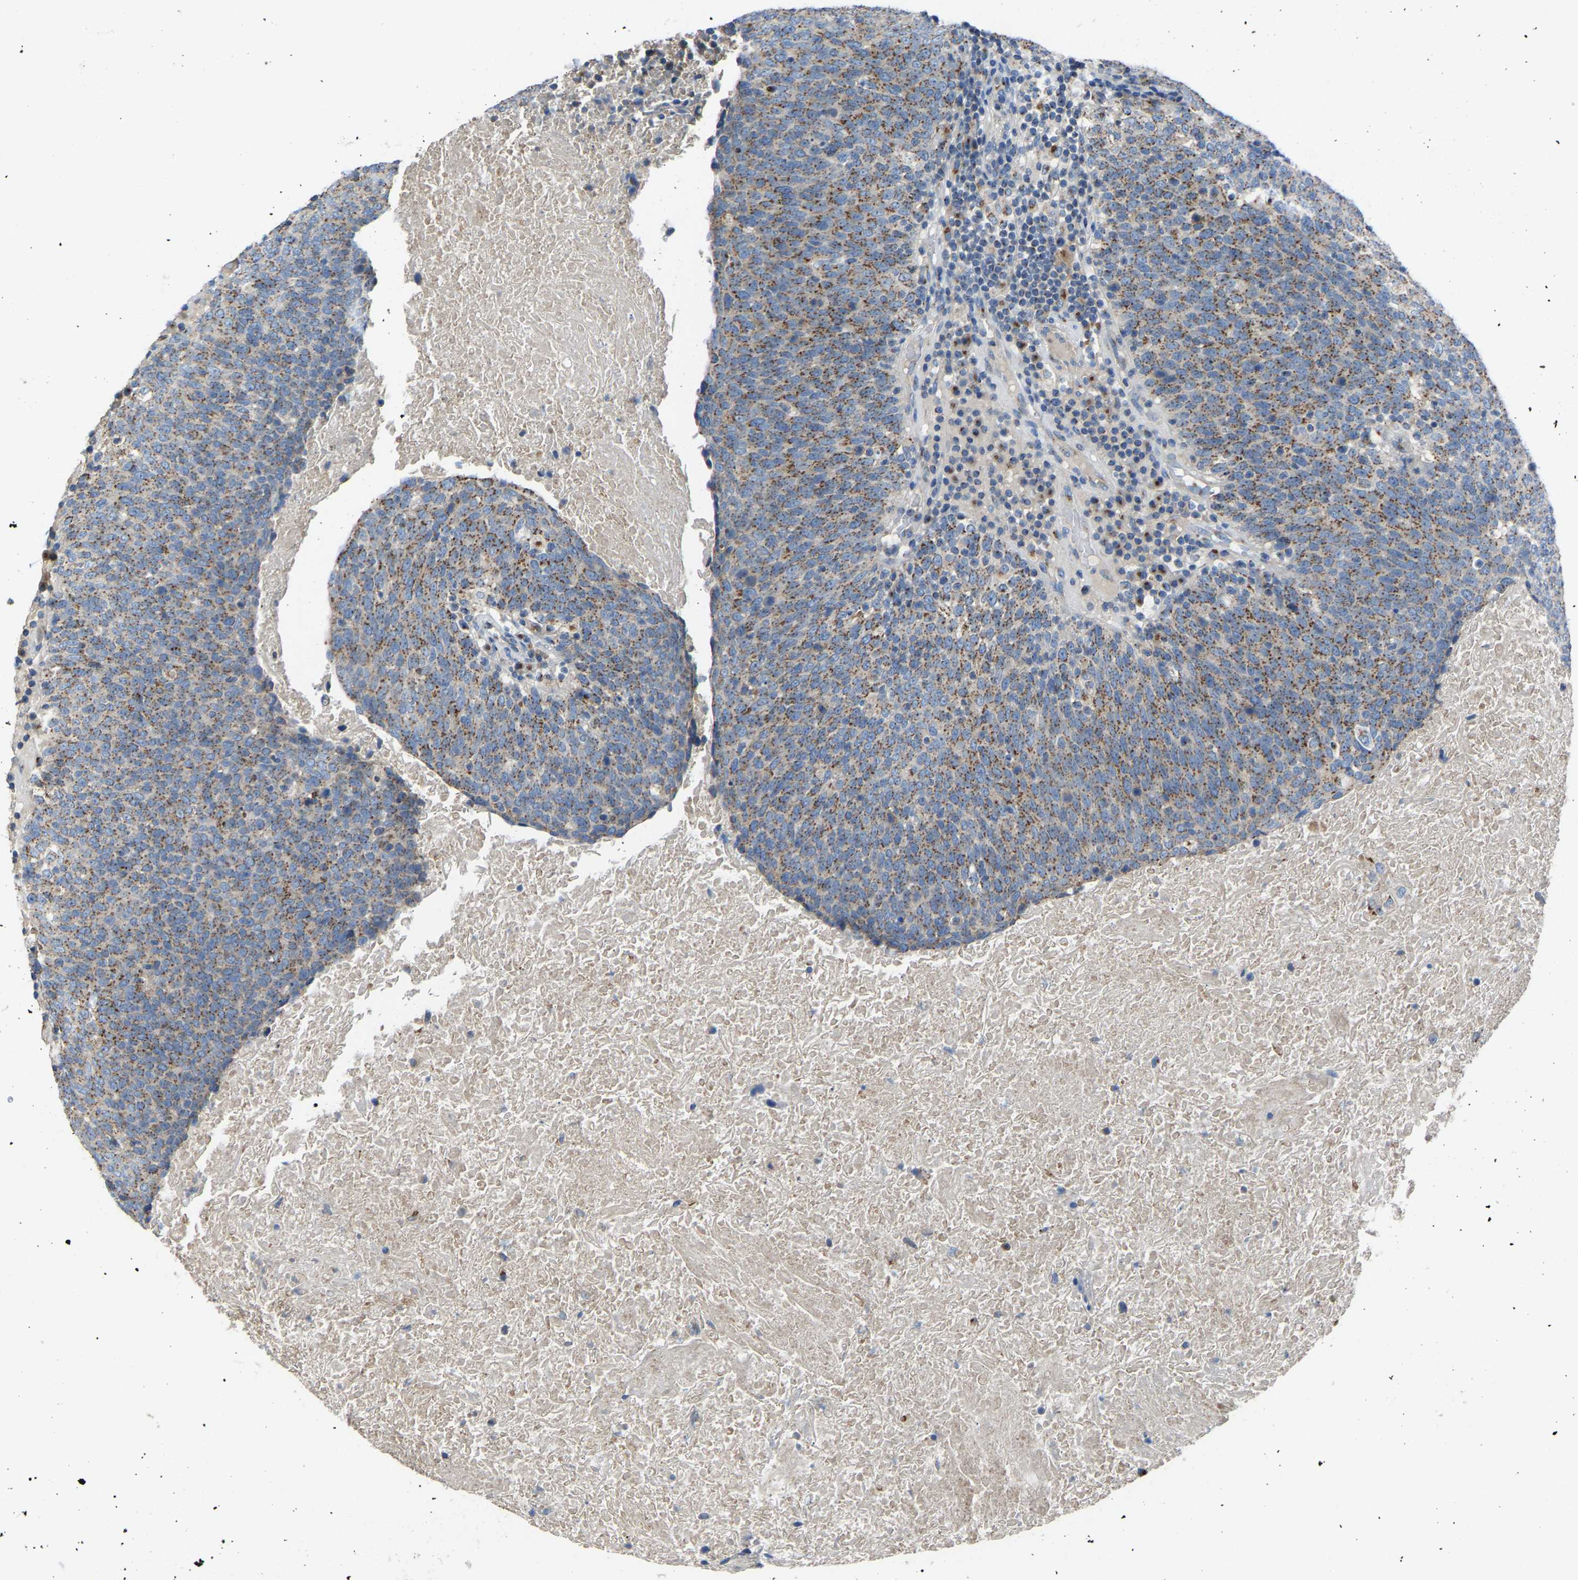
{"staining": {"intensity": "moderate", "quantity": ">75%", "location": "cytoplasmic/membranous"}, "tissue": "head and neck cancer", "cell_type": "Tumor cells", "image_type": "cancer", "snomed": [{"axis": "morphology", "description": "Squamous cell carcinoma, NOS"}, {"axis": "morphology", "description": "Squamous cell carcinoma, metastatic, NOS"}, {"axis": "topography", "description": "Lymph node"}, {"axis": "topography", "description": "Head-Neck"}], "caption": "The photomicrograph exhibits a brown stain indicating the presence of a protein in the cytoplasmic/membranous of tumor cells in metastatic squamous cell carcinoma (head and neck).", "gene": "CANT1", "patient": {"sex": "male", "age": 62}}